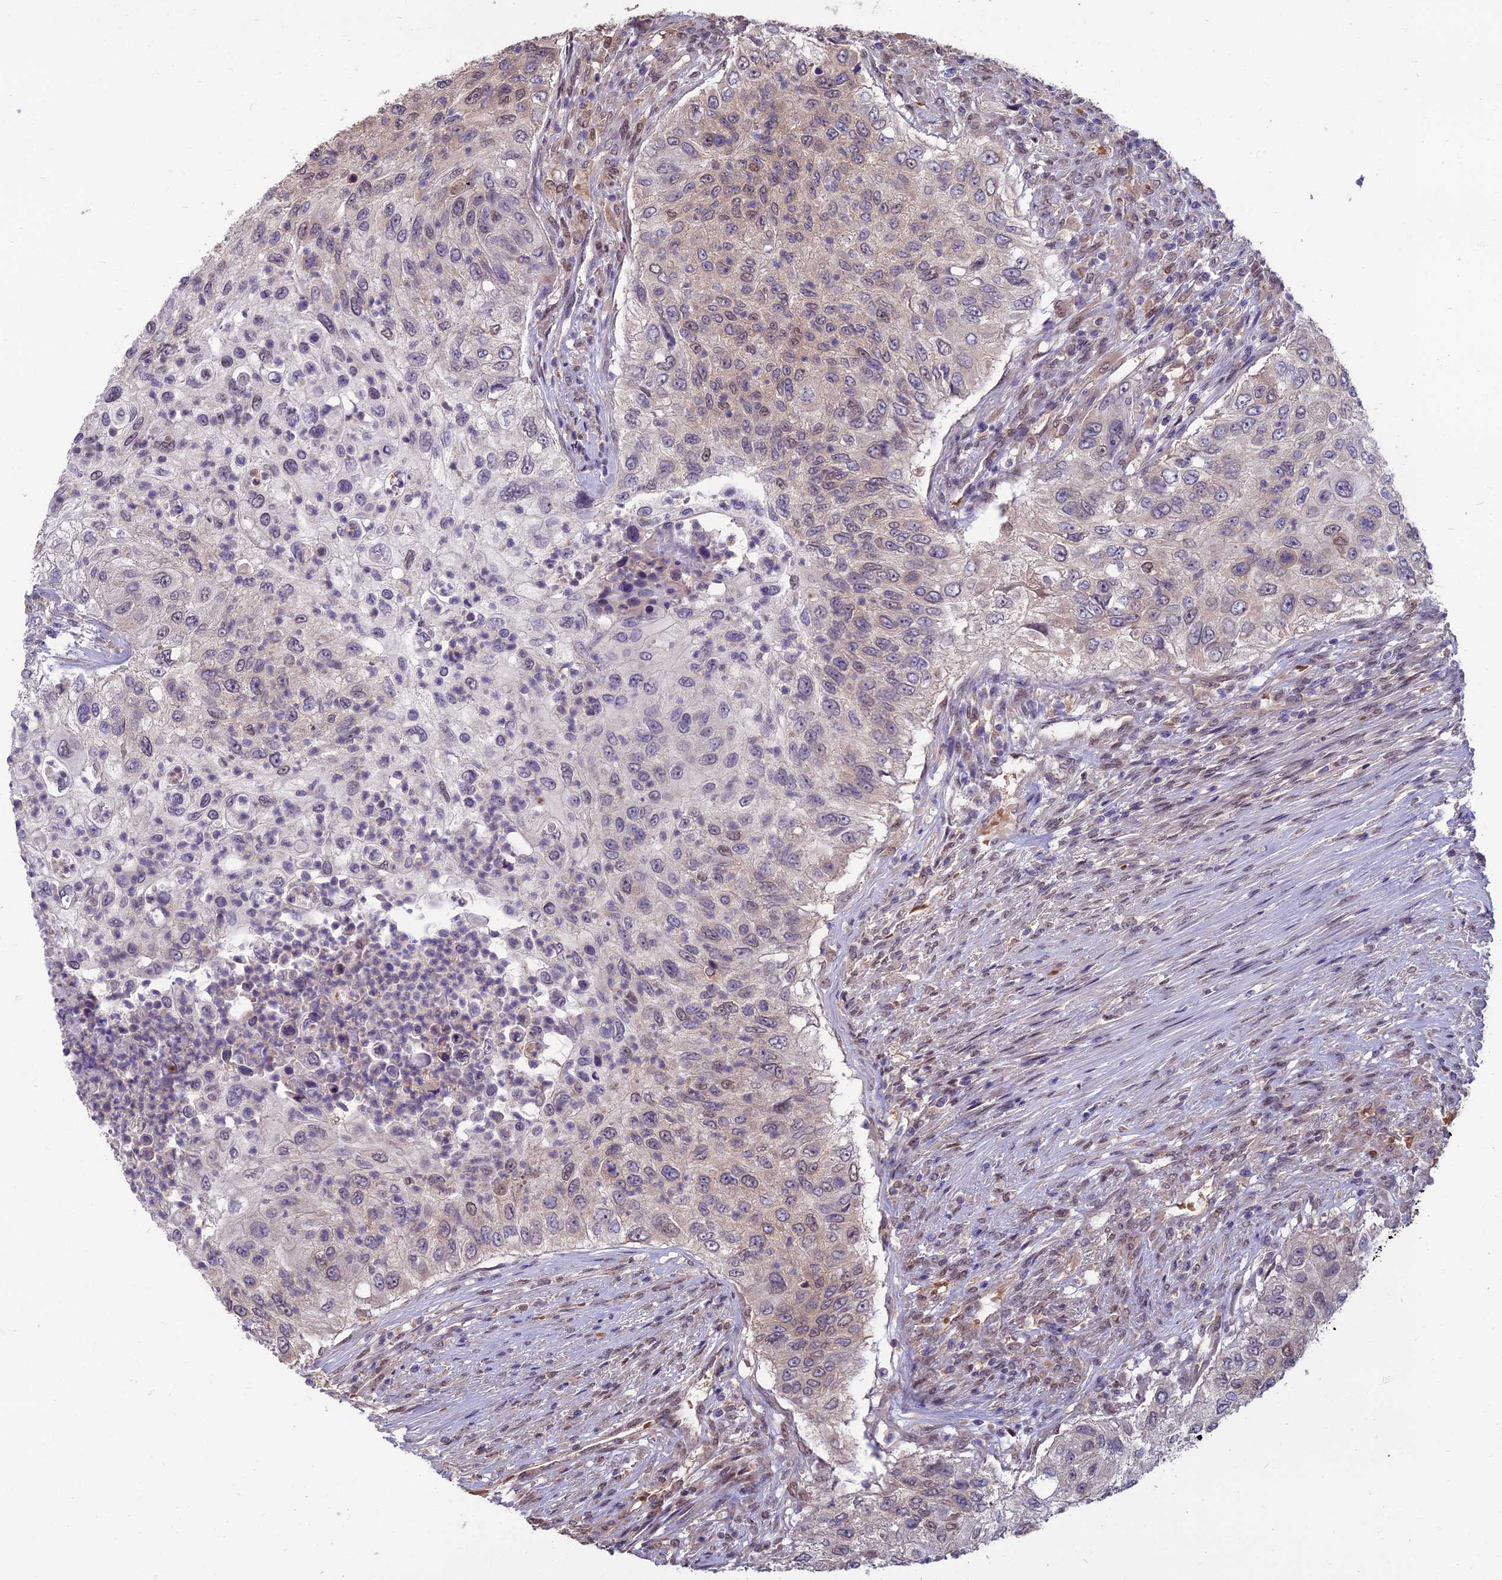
{"staining": {"intensity": "weak", "quantity": "25%-75%", "location": "nuclear"}, "tissue": "urothelial cancer", "cell_type": "Tumor cells", "image_type": "cancer", "snomed": [{"axis": "morphology", "description": "Urothelial carcinoma, High grade"}, {"axis": "topography", "description": "Urinary bladder"}], "caption": "DAB (3,3'-diaminobenzidine) immunohistochemical staining of human urothelial cancer shows weak nuclear protein expression in approximately 25%-75% of tumor cells.", "gene": "NR4A3", "patient": {"sex": "female", "age": 60}}